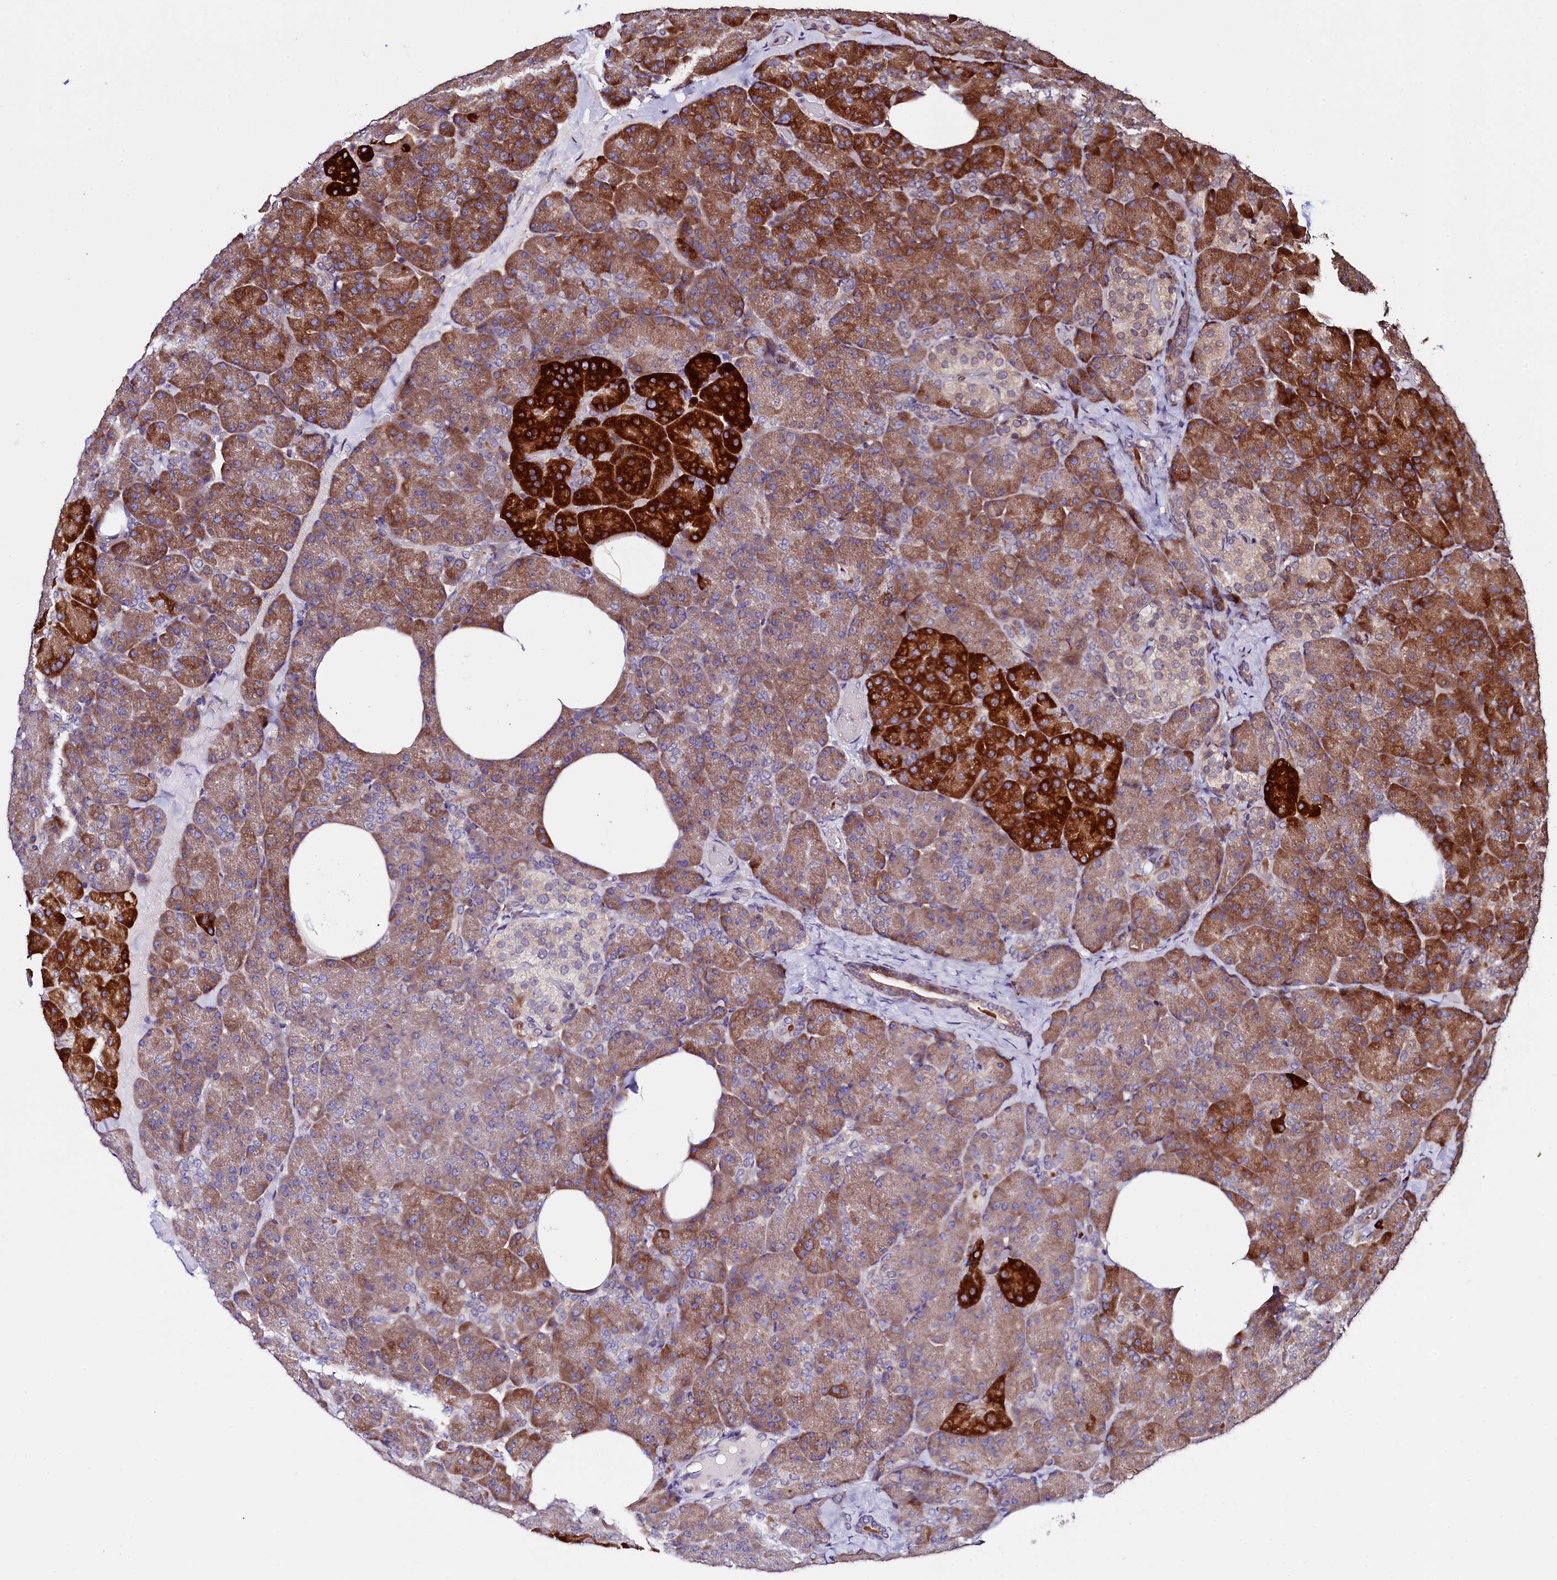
{"staining": {"intensity": "strong", "quantity": "25%-75%", "location": "cytoplasmic/membranous"}, "tissue": "pancreas", "cell_type": "Exocrine glandular cells", "image_type": "normal", "snomed": [{"axis": "morphology", "description": "Normal tissue, NOS"}, {"axis": "morphology", "description": "Carcinoid, malignant, NOS"}, {"axis": "topography", "description": "Pancreas"}], "caption": "Unremarkable pancreas reveals strong cytoplasmic/membranous positivity in about 25%-75% of exocrine glandular cells, visualized by immunohistochemistry.", "gene": "C5orf15", "patient": {"sex": "female", "age": 35}}